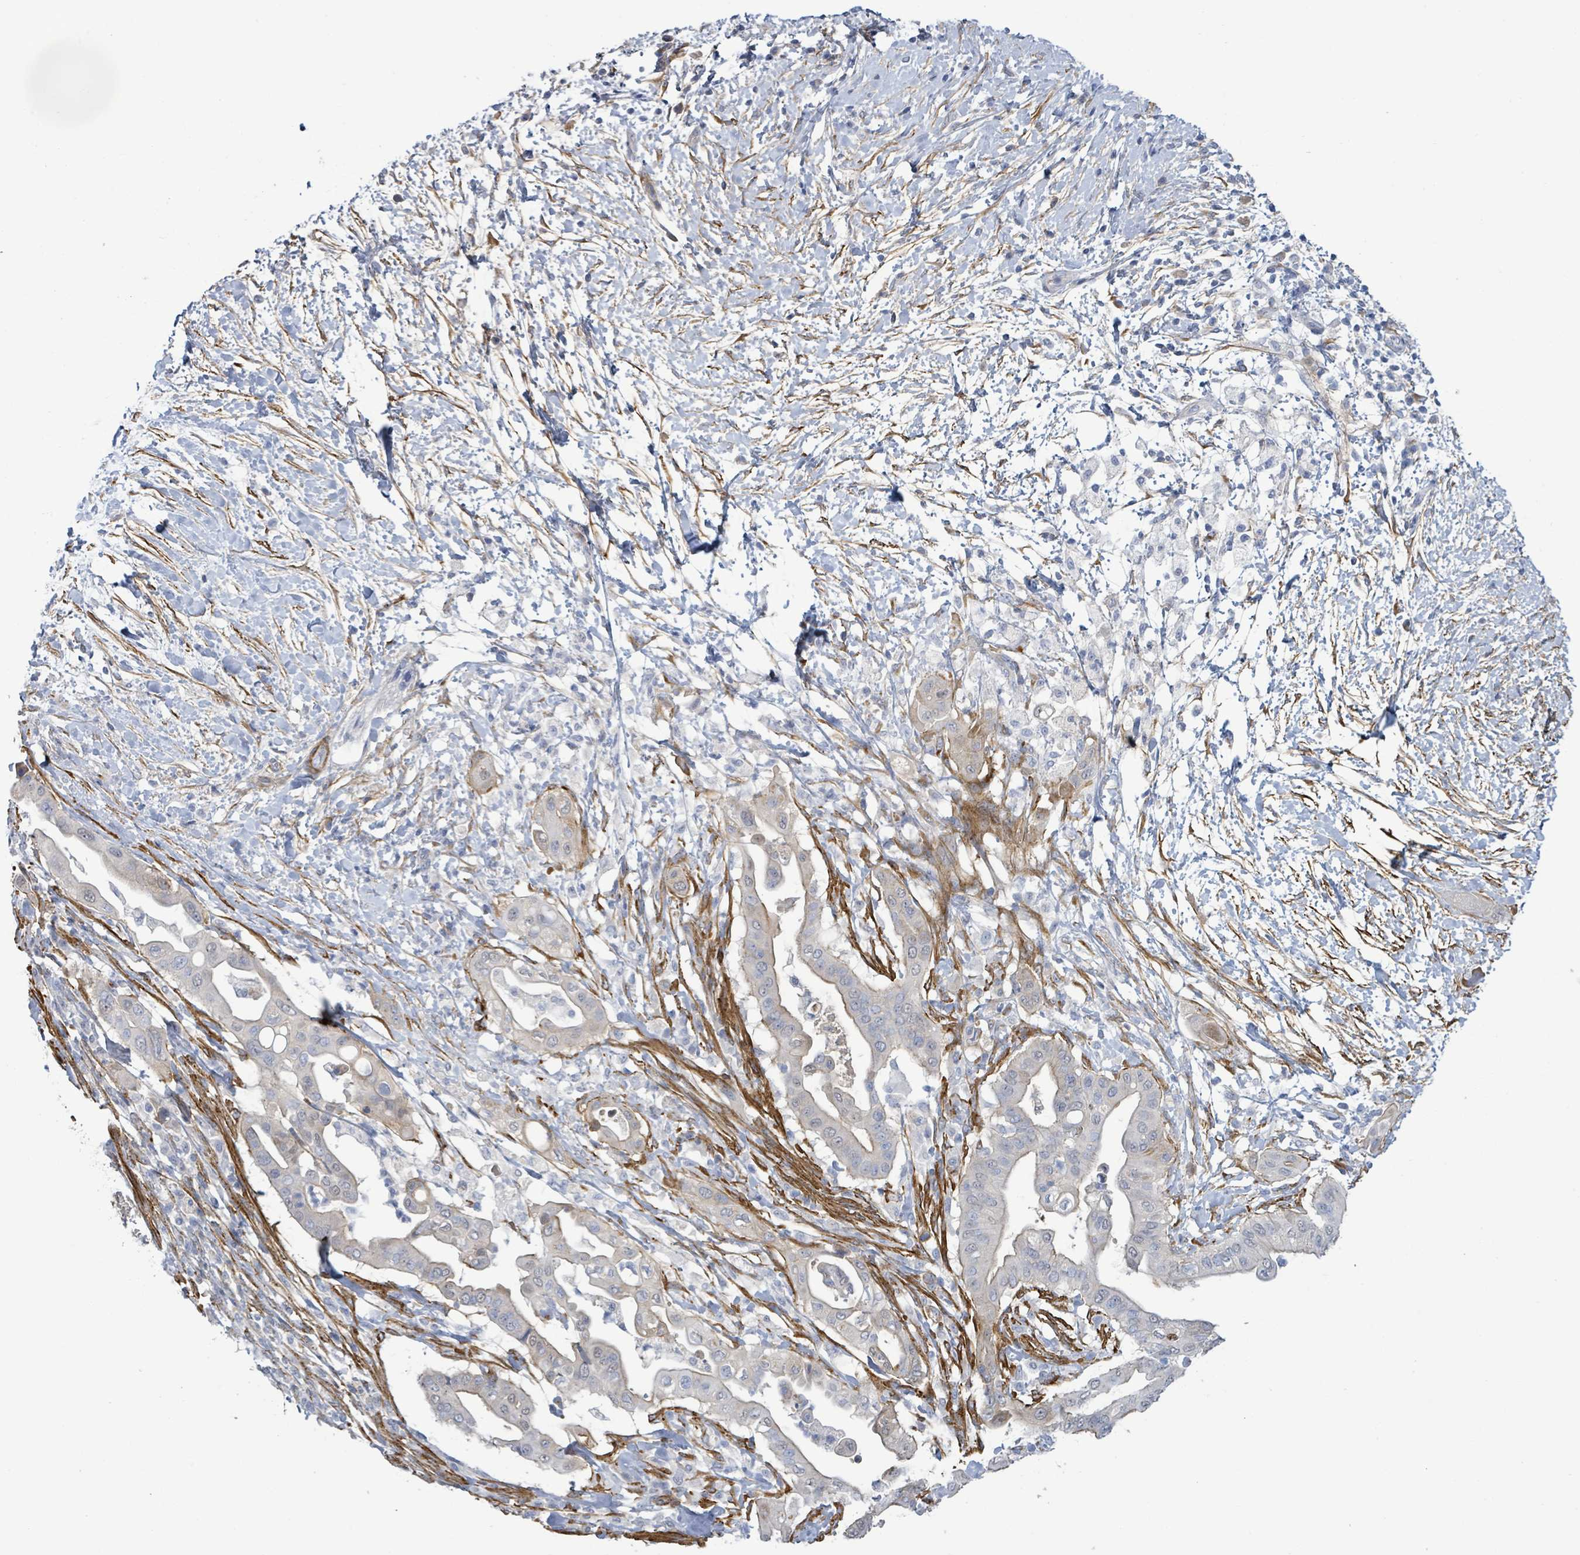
{"staining": {"intensity": "negative", "quantity": "none", "location": "none"}, "tissue": "pancreatic cancer", "cell_type": "Tumor cells", "image_type": "cancer", "snomed": [{"axis": "morphology", "description": "Adenocarcinoma, NOS"}, {"axis": "topography", "description": "Pancreas"}], "caption": "This is an IHC image of adenocarcinoma (pancreatic). There is no staining in tumor cells.", "gene": "DMRTC1B", "patient": {"sex": "male", "age": 68}}